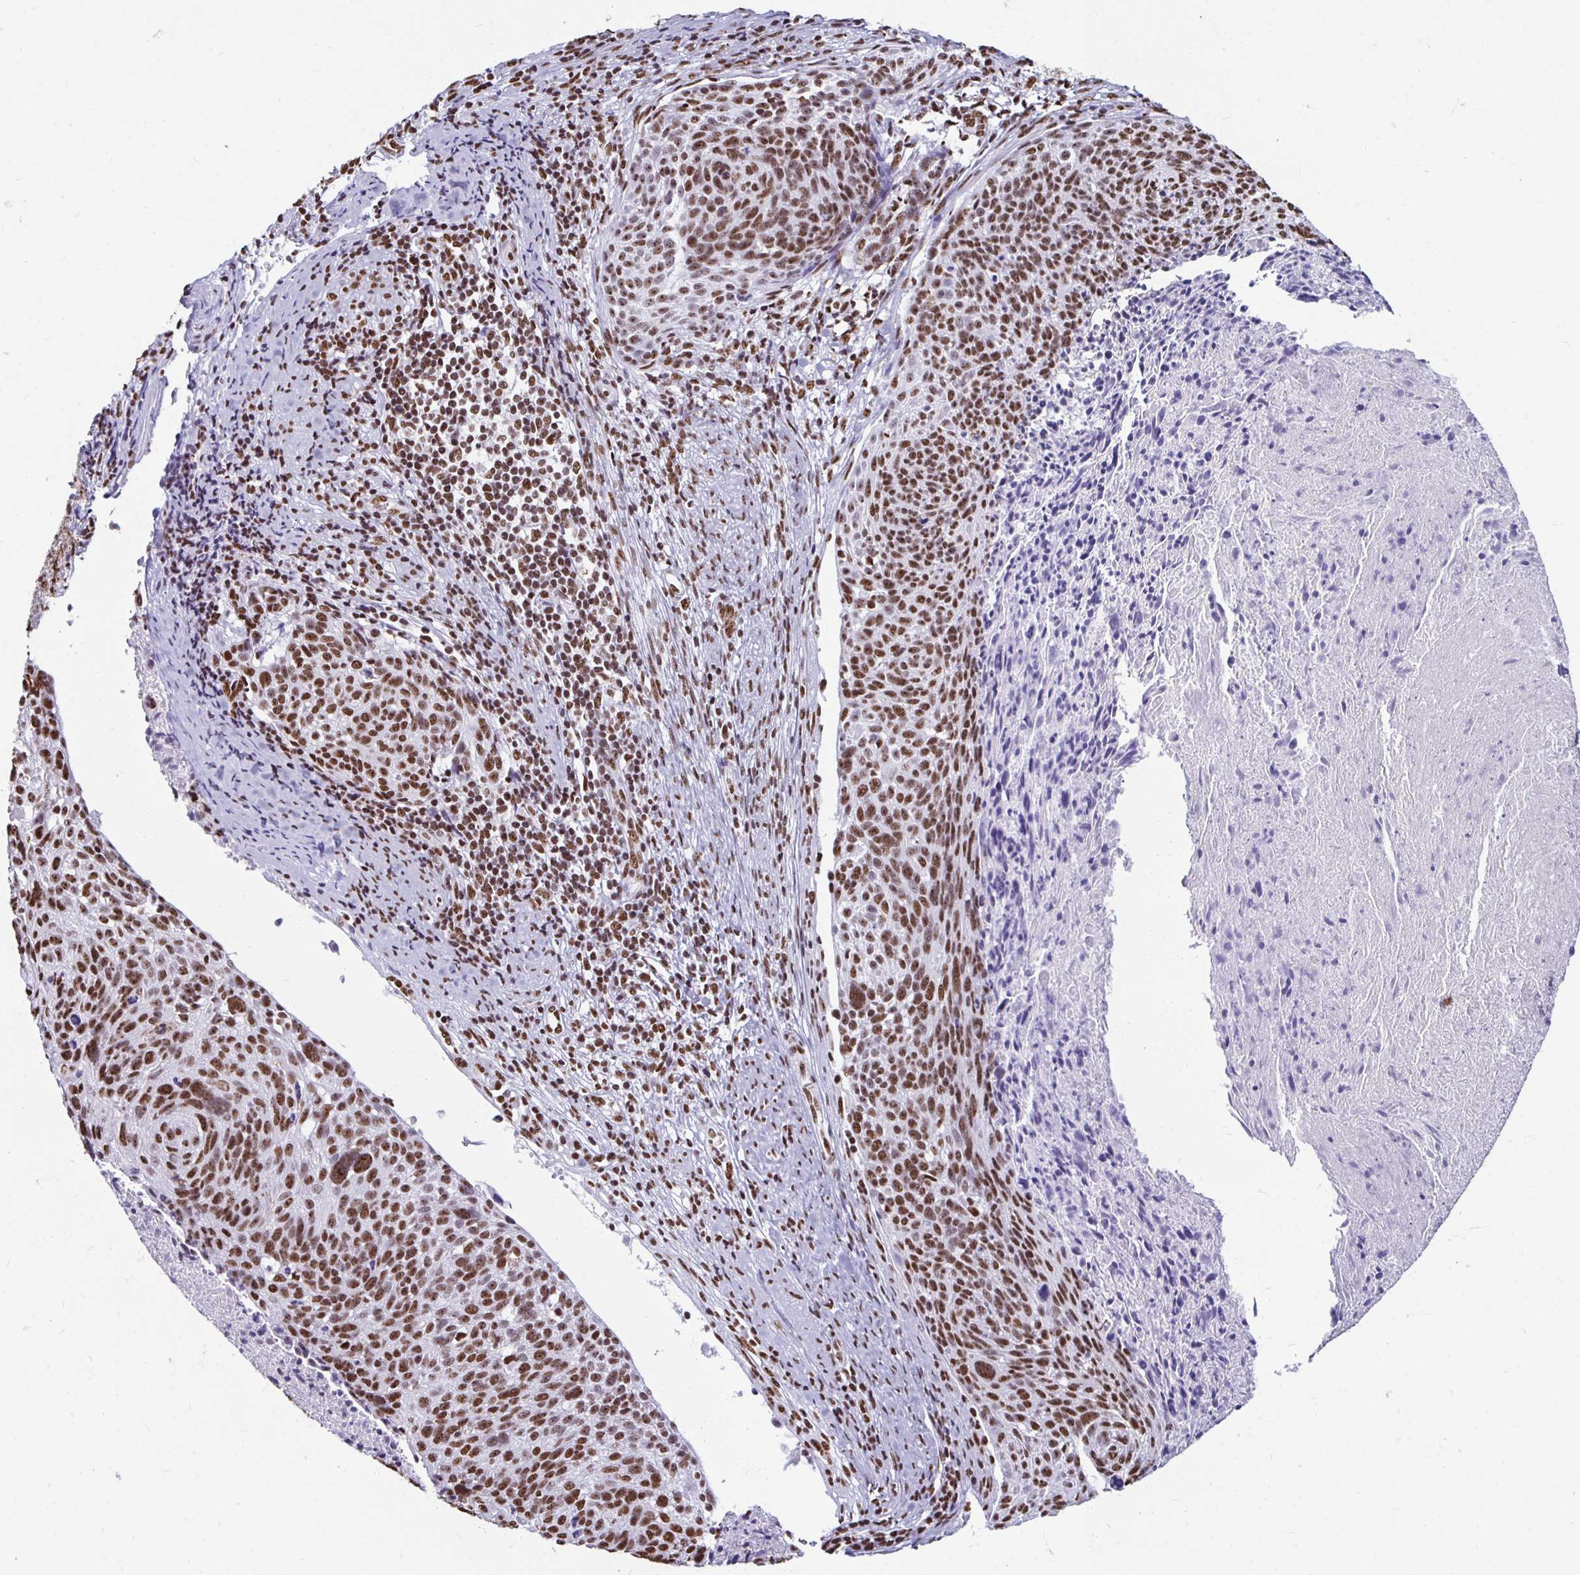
{"staining": {"intensity": "moderate", "quantity": ">75%", "location": "nuclear"}, "tissue": "cervical cancer", "cell_type": "Tumor cells", "image_type": "cancer", "snomed": [{"axis": "morphology", "description": "Squamous cell carcinoma, NOS"}, {"axis": "topography", "description": "Cervix"}], "caption": "Moderate nuclear protein staining is appreciated in about >75% of tumor cells in cervical squamous cell carcinoma.", "gene": "NONO", "patient": {"sex": "female", "age": 49}}